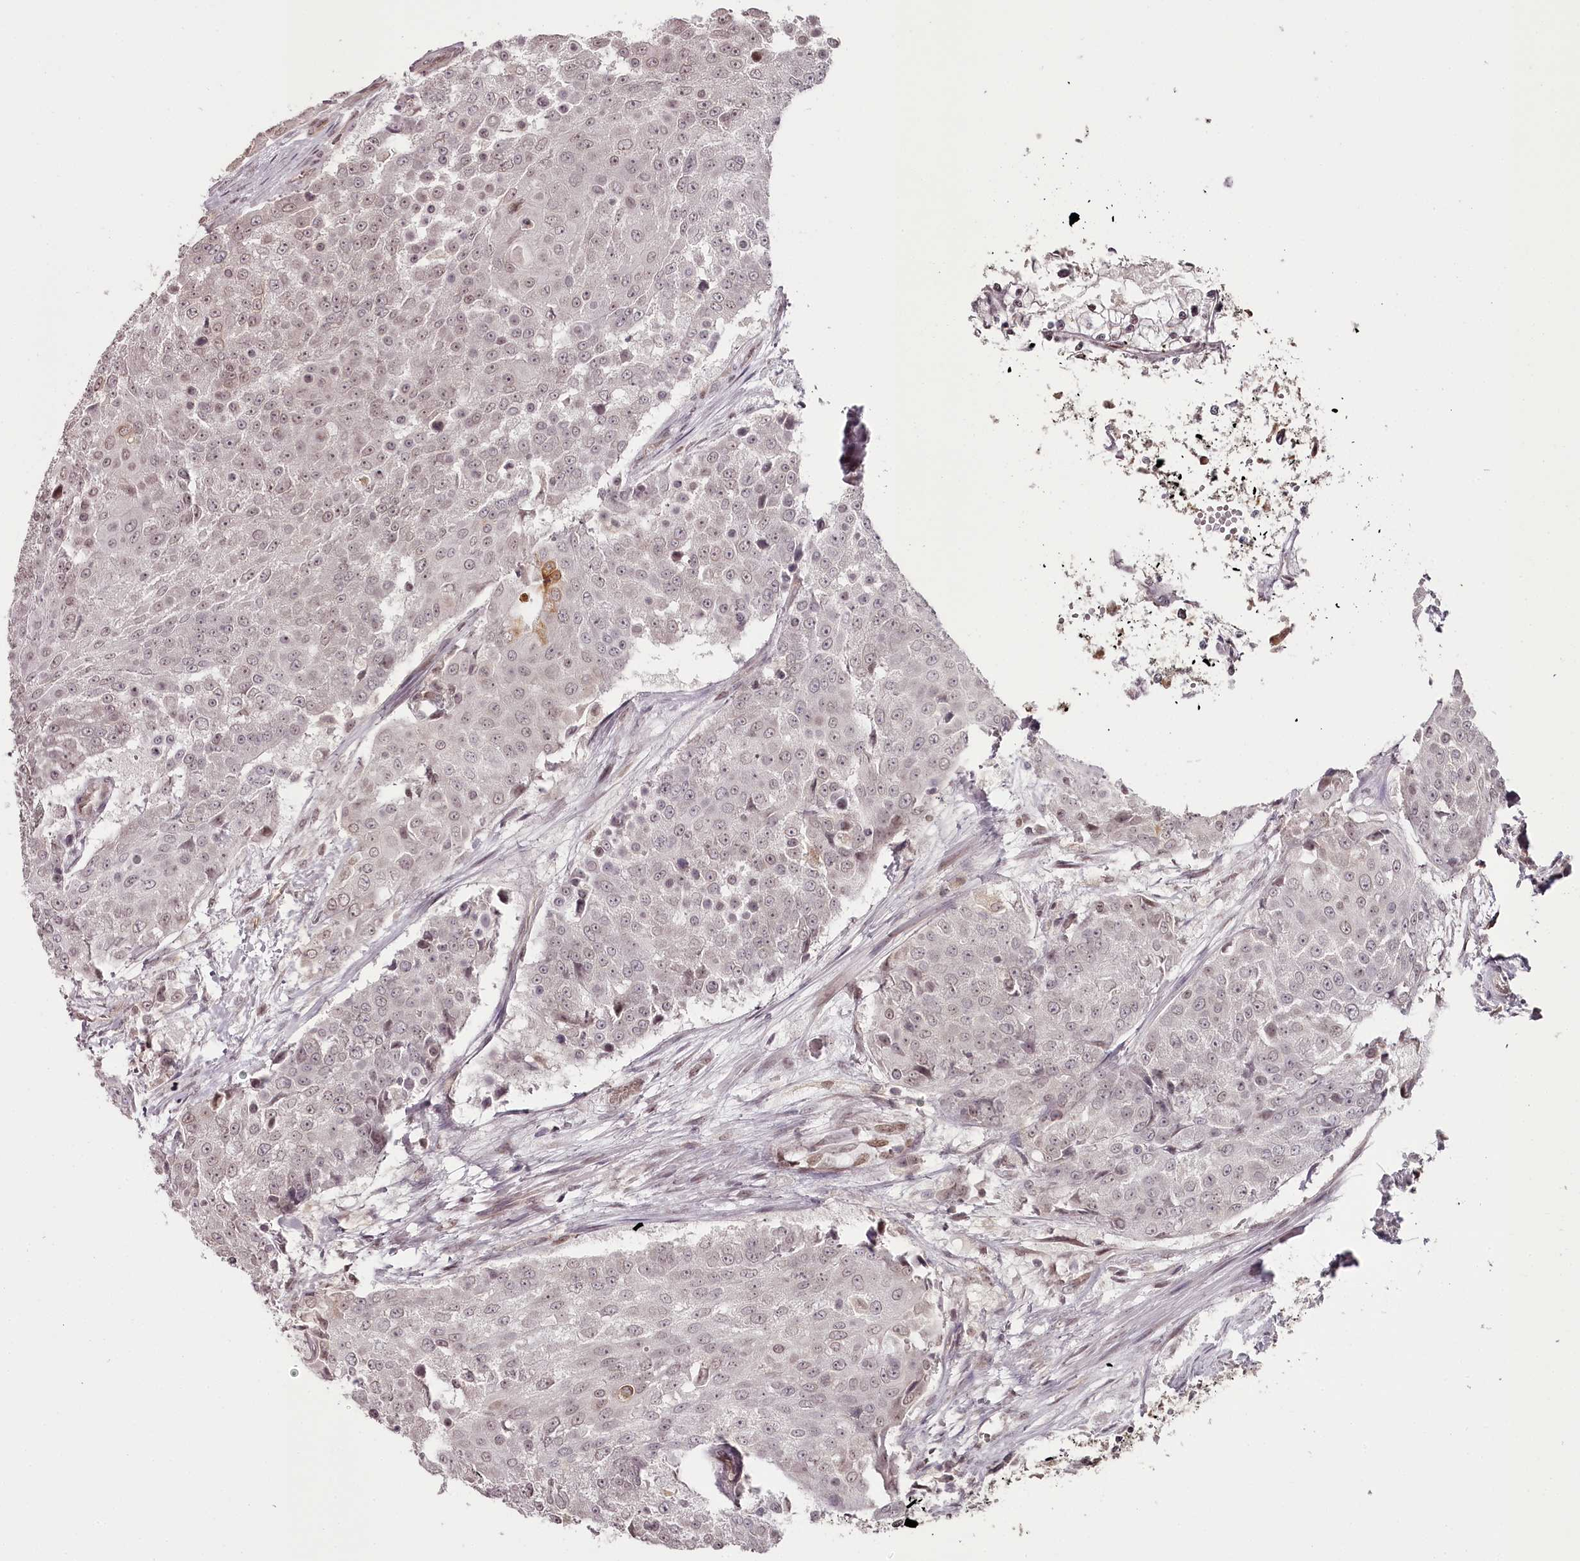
{"staining": {"intensity": "weak", "quantity": "<25%", "location": "nuclear"}, "tissue": "urothelial cancer", "cell_type": "Tumor cells", "image_type": "cancer", "snomed": [{"axis": "morphology", "description": "Urothelial carcinoma, High grade"}, {"axis": "topography", "description": "Urinary bladder"}], "caption": "The photomicrograph exhibits no significant positivity in tumor cells of urothelial carcinoma (high-grade).", "gene": "THYN1", "patient": {"sex": "female", "age": 63}}